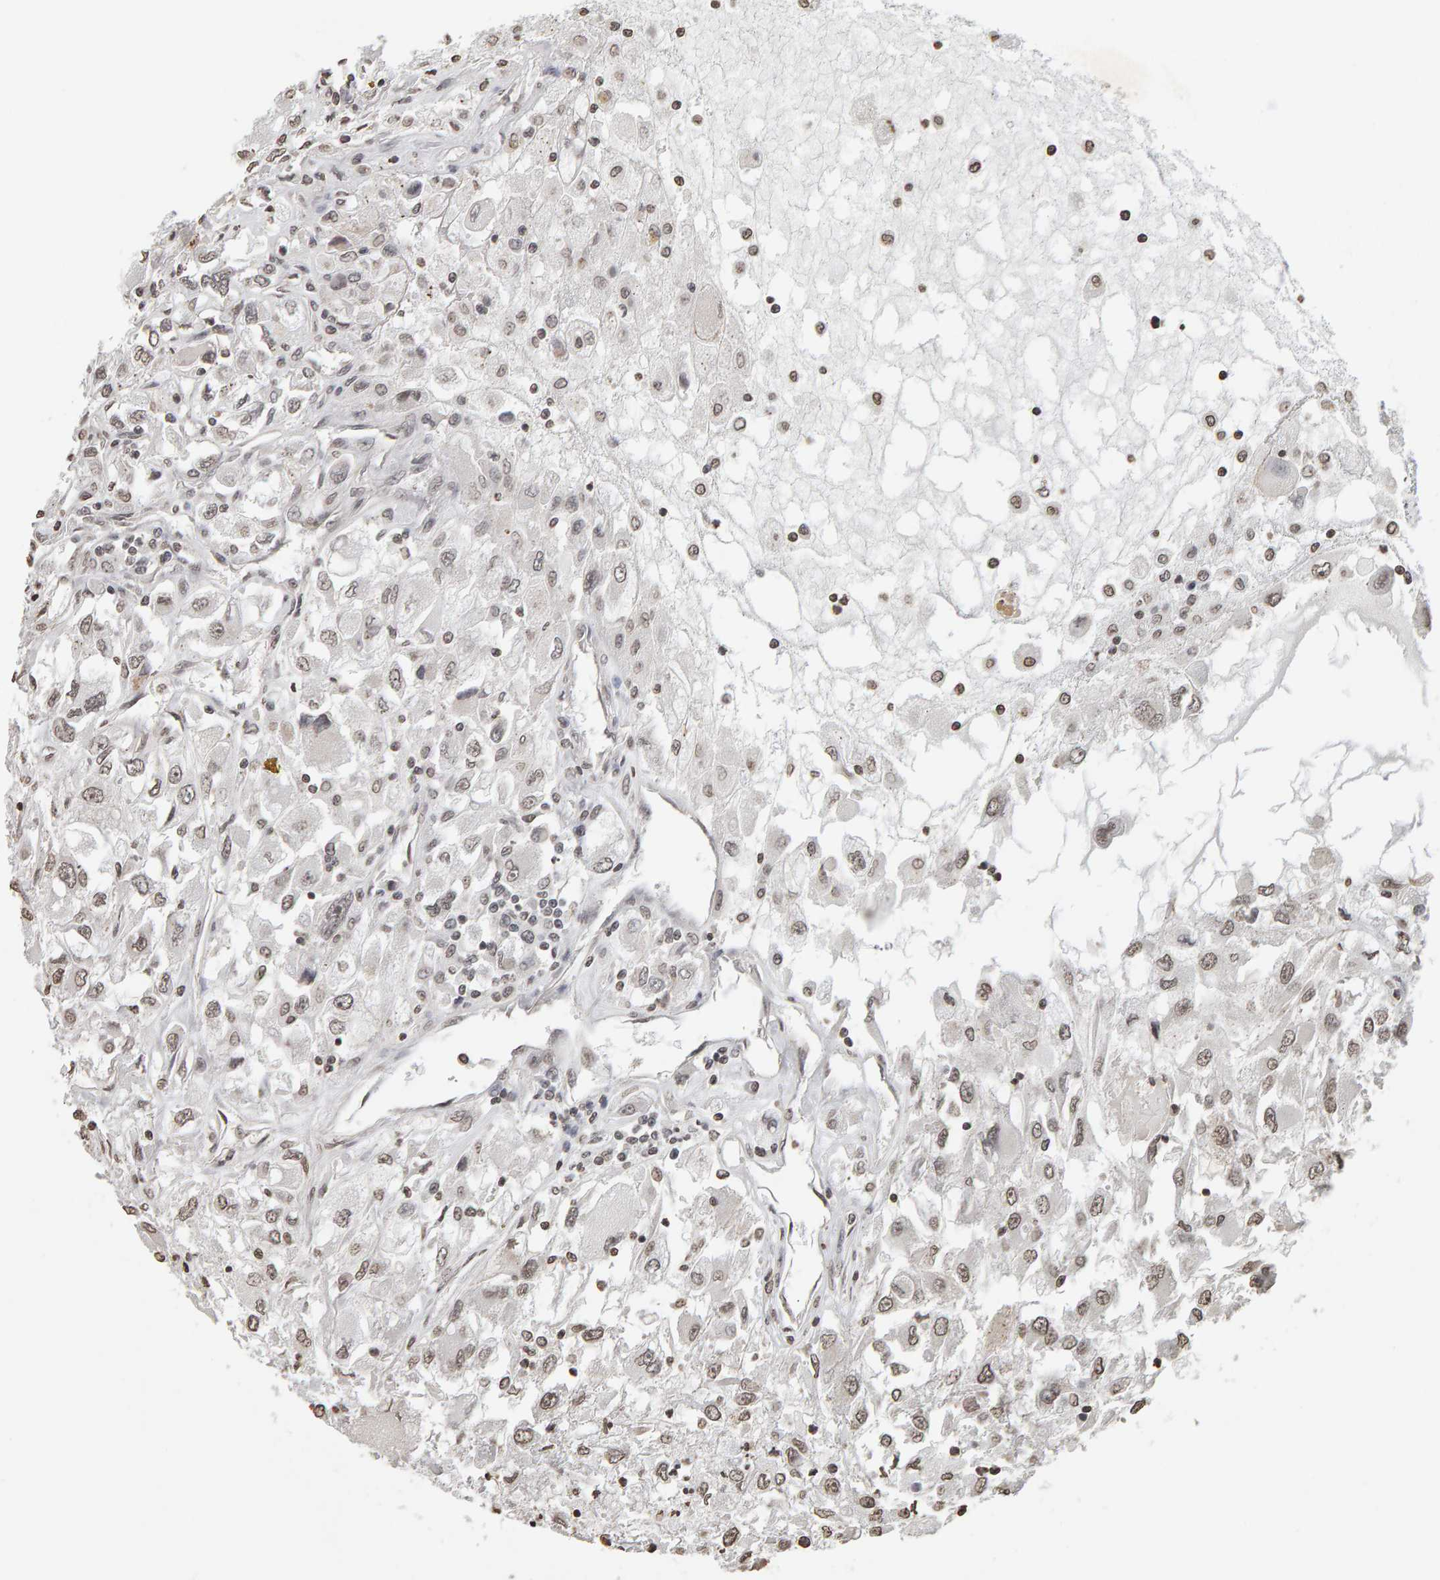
{"staining": {"intensity": "weak", "quantity": ">75%", "location": "nuclear"}, "tissue": "renal cancer", "cell_type": "Tumor cells", "image_type": "cancer", "snomed": [{"axis": "morphology", "description": "Adenocarcinoma, NOS"}, {"axis": "topography", "description": "Kidney"}], "caption": "Immunohistochemistry (IHC) photomicrograph of neoplastic tissue: renal cancer stained using immunohistochemistry (IHC) demonstrates low levels of weak protein expression localized specifically in the nuclear of tumor cells, appearing as a nuclear brown color.", "gene": "AFF4", "patient": {"sex": "female", "age": 52}}